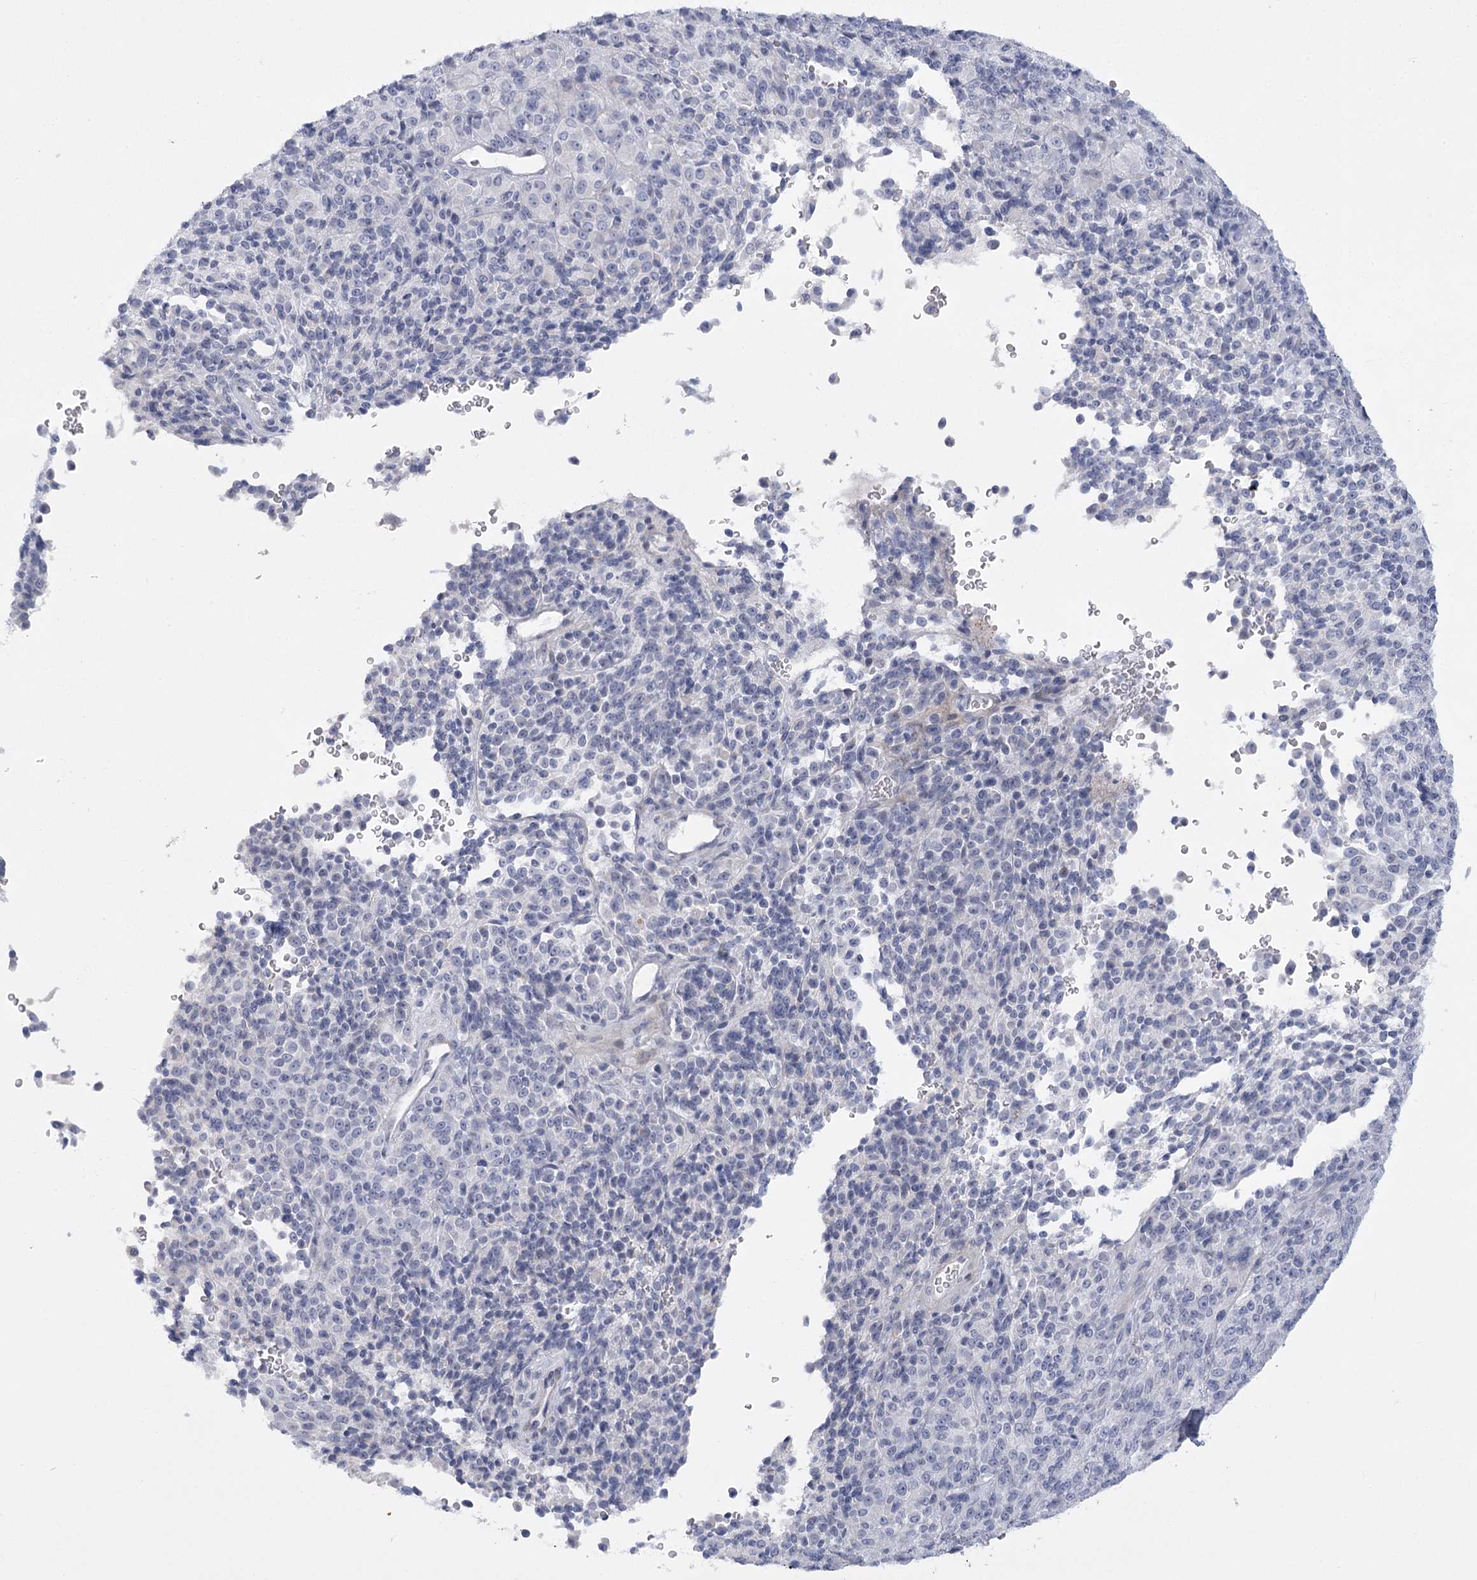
{"staining": {"intensity": "negative", "quantity": "none", "location": "none"}, "tissue": "melanoma", "cell_type": "Tumor cells", "image_type": "cancer", "snomed": [{"axis": "morphology", "description": "Malignant melanoma, Metastatic site"}, {"axis": "topography", "description": "Brain"}], "caption": "A micrograph of human melanoma is negative for staining in tumor cells.", "gene": "FAM76B", "patient": {"sex": "female", "age": 56}}